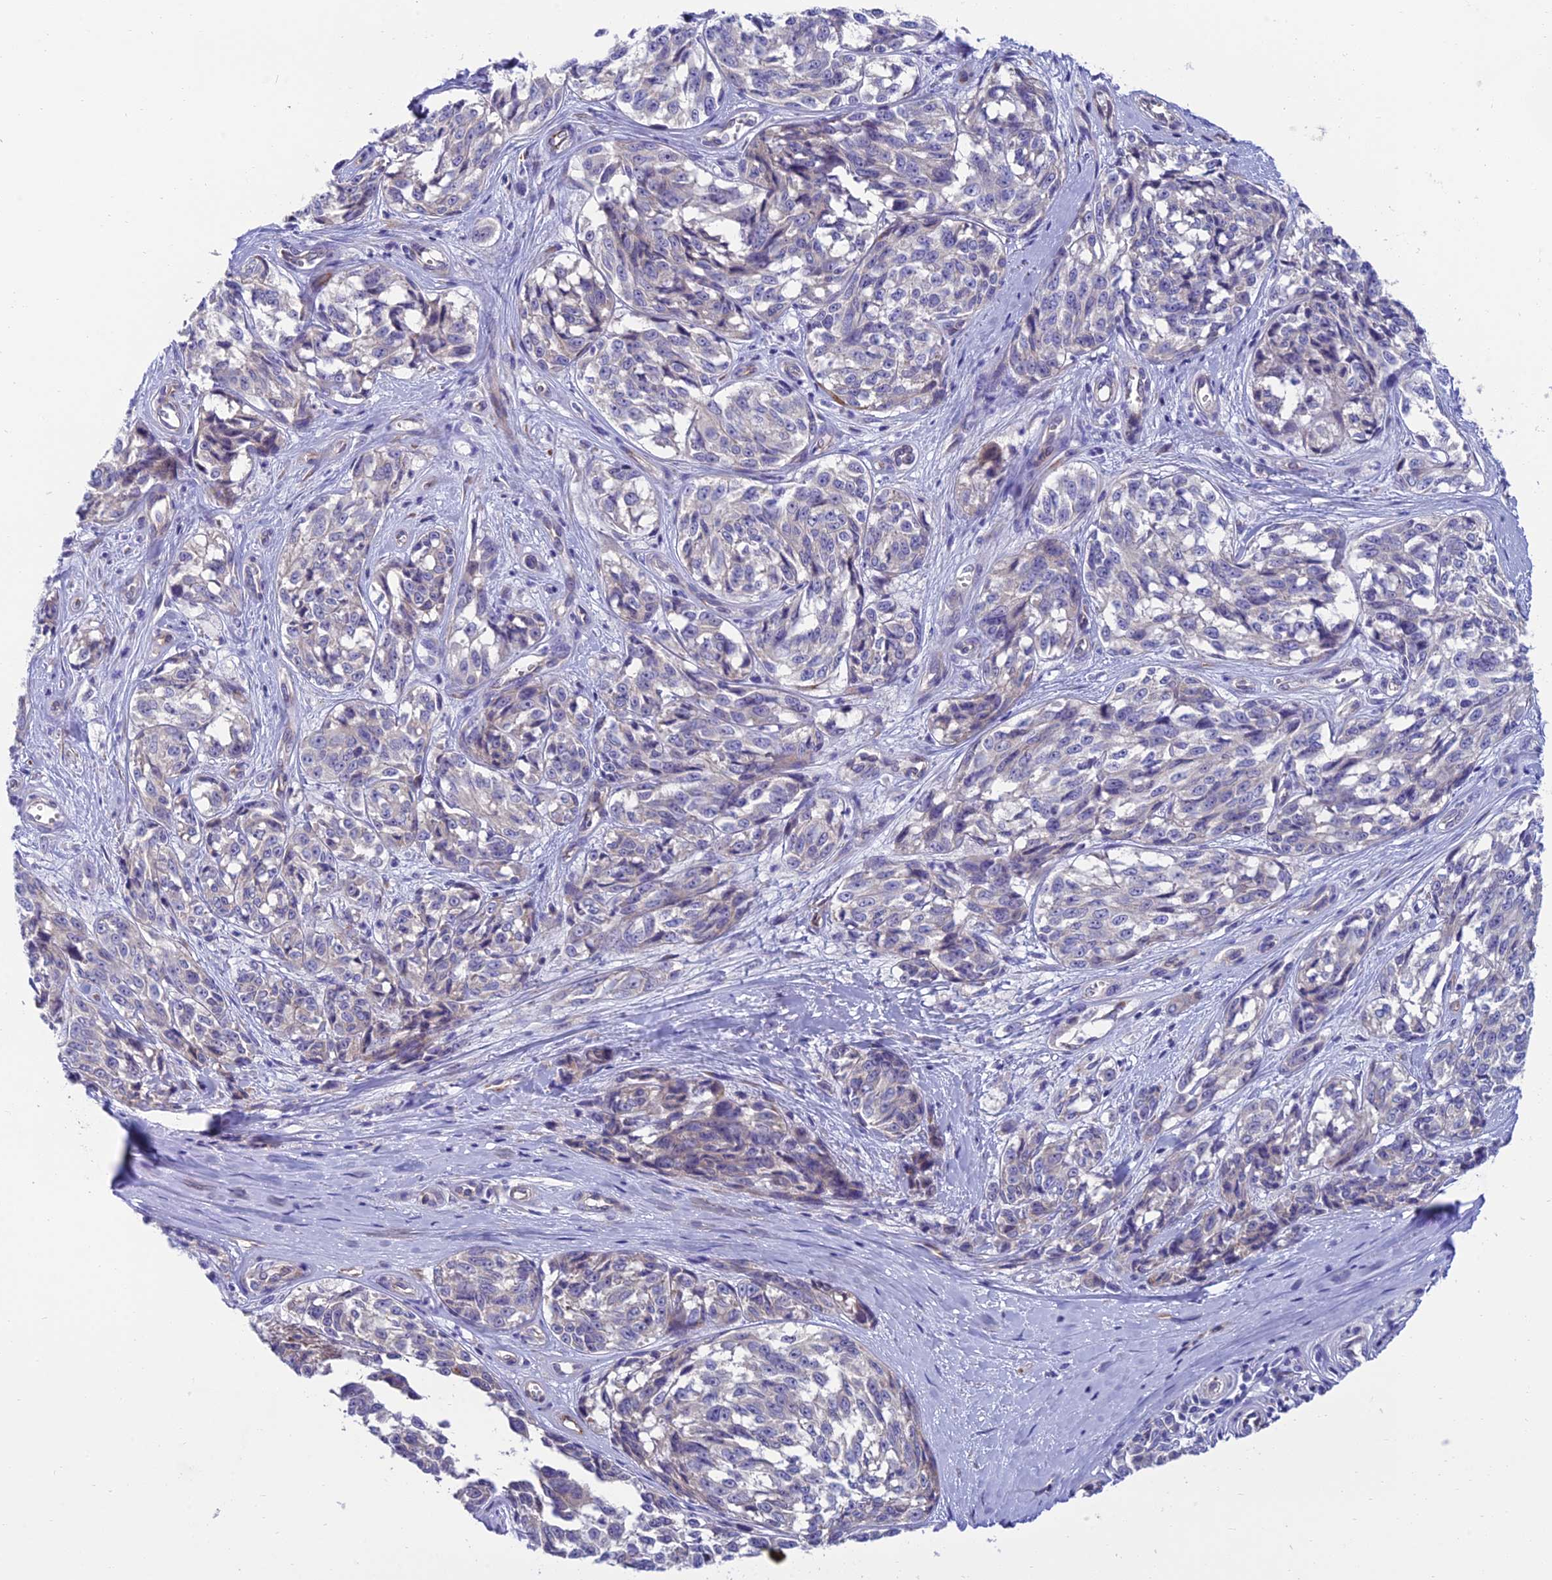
{"staining": {"intensity": "negative", "quantity": "none", "location": "none"}, "tissue": "melanoma", "cell_type": "Tumor cells", "image_type": "cancer", "snomed": [{"axis": "morphology", "description": "Malignant melanoma, NOS"}, {"axis": "topography", "description": "Skin"}], "caption": "Immunohistochemical staining of melanoma demonstrates no significant staining in tumor cells.", "gene": "MACIR", "patient": {"sex": "female", "age": 64}}